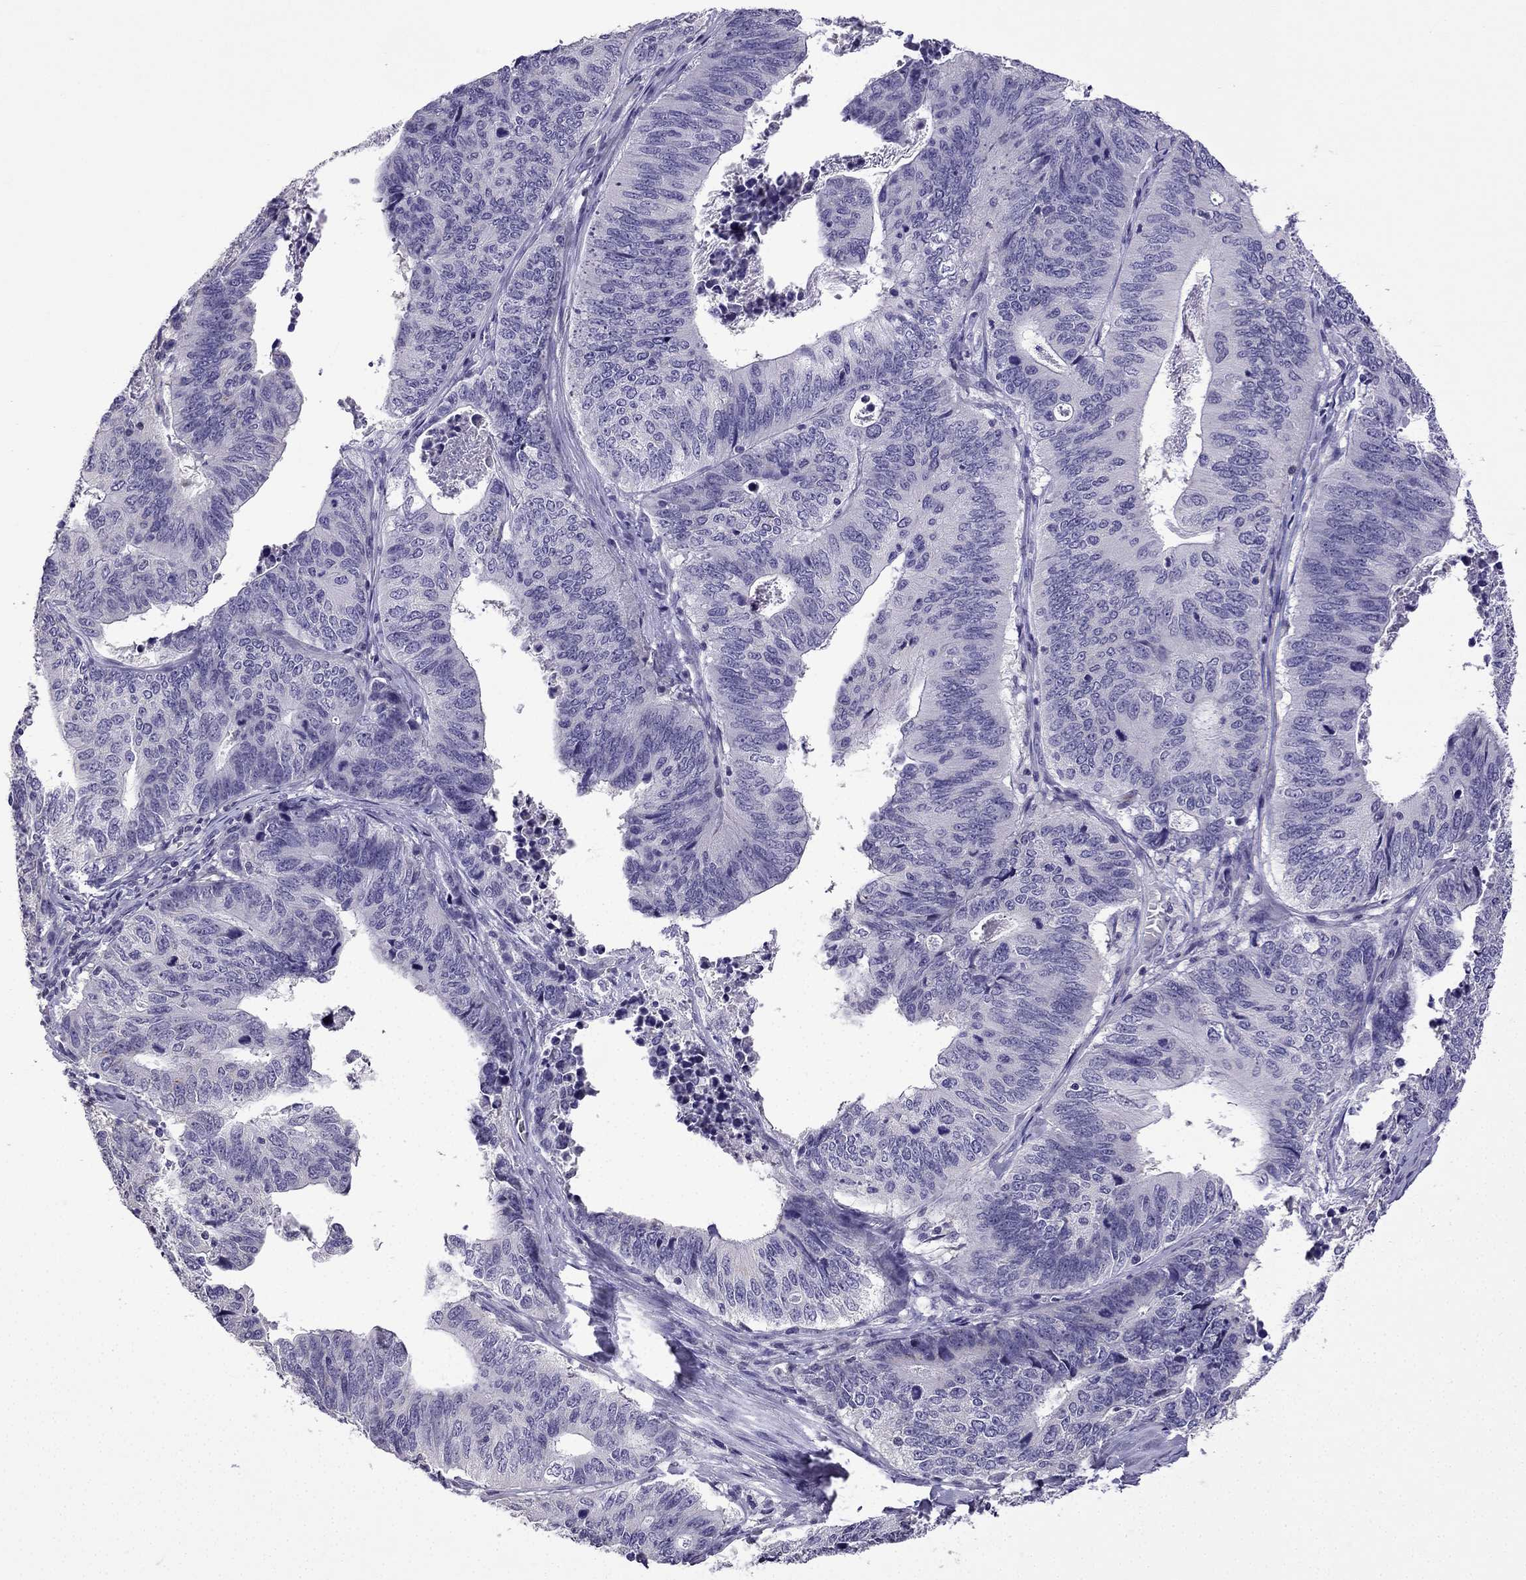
{"staining": {"intensity": "negative", "quantity": "none", "location": "none"}, "tissue": "stomach cancer", "cell_type": "Tumor cells", "image_type": "cancer", "snomed": [{"axis": "morphology", "description": "Adenocarcinoma, NOS"}, {"axis": "topography", "description": "Stomach, upper"}], "caption": "Immunohistochemical staining of human stomach adenocarcinoma shows no significant positivity in tumor cells. The staining was performed using DAB (3,3'-diaminobenzidine) to visualize the protein expression in brown, while the nuclei were stained in blue with hematoxylin (Magnification: 20x).", "gene": "TTN", "patient": {"sex": "female", "age": 67}}